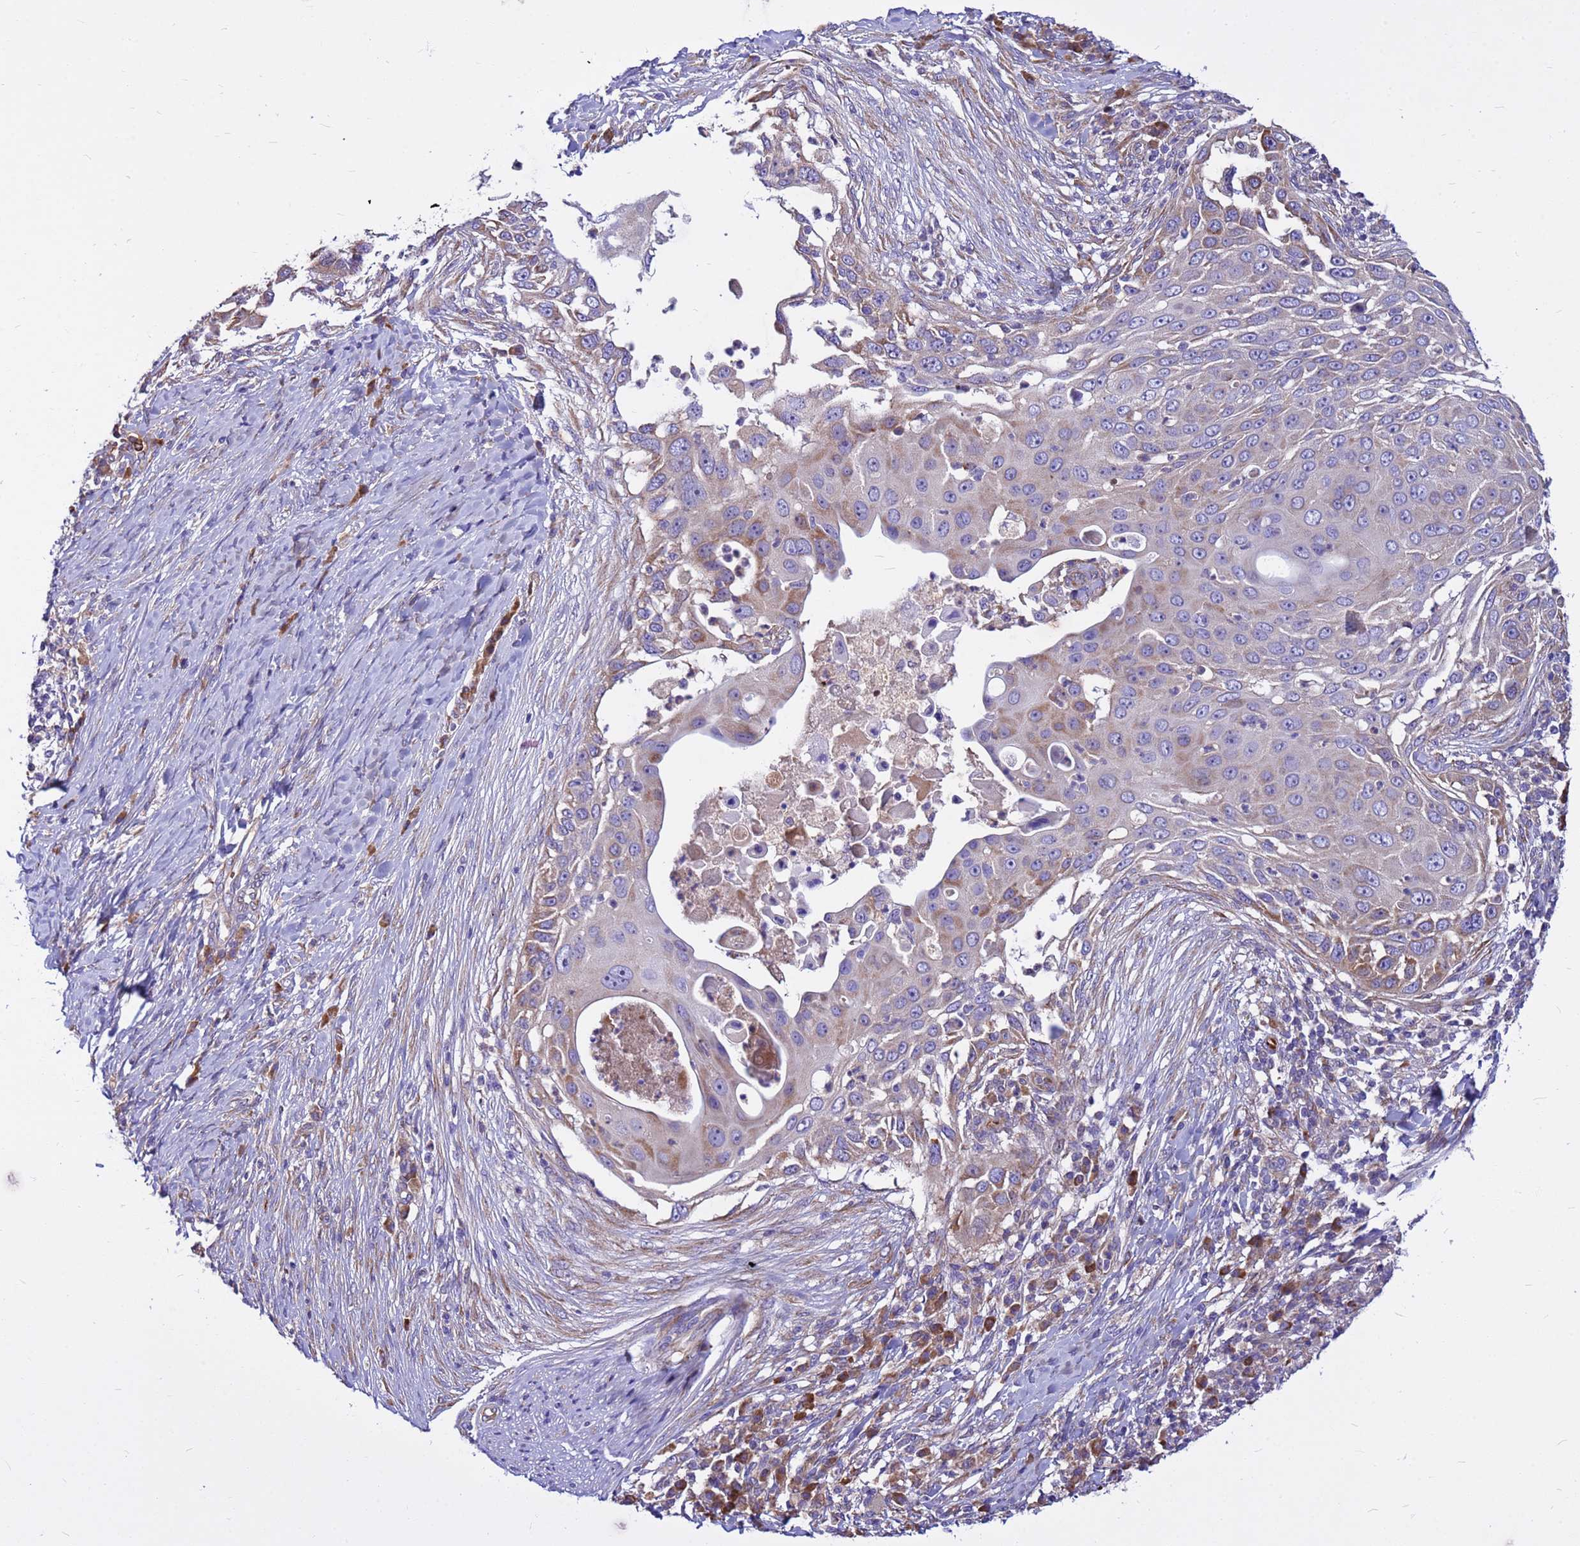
{"staining": {"intensity": "moderate", "quantity": "<25%", "location": "cytoplasmic/membranous"}, "tissue": "skin cancer", "cell_type": "Tumor cells", "image_type": "cancer", "snomed": [{"axis": "morphology", "description": "Squamous cell carcinoma, NOS"}, {"axis": "topography", "description": "Skin"}], "caption": "About <25% of tumor cells in skin squamous cell carcinoma display moderate cytoplasmic/membranous protein staining as visualized by brown immunohistochemical staining.", "gene": "ZNF669", "patient": {"sex": "female", "age": 44}}